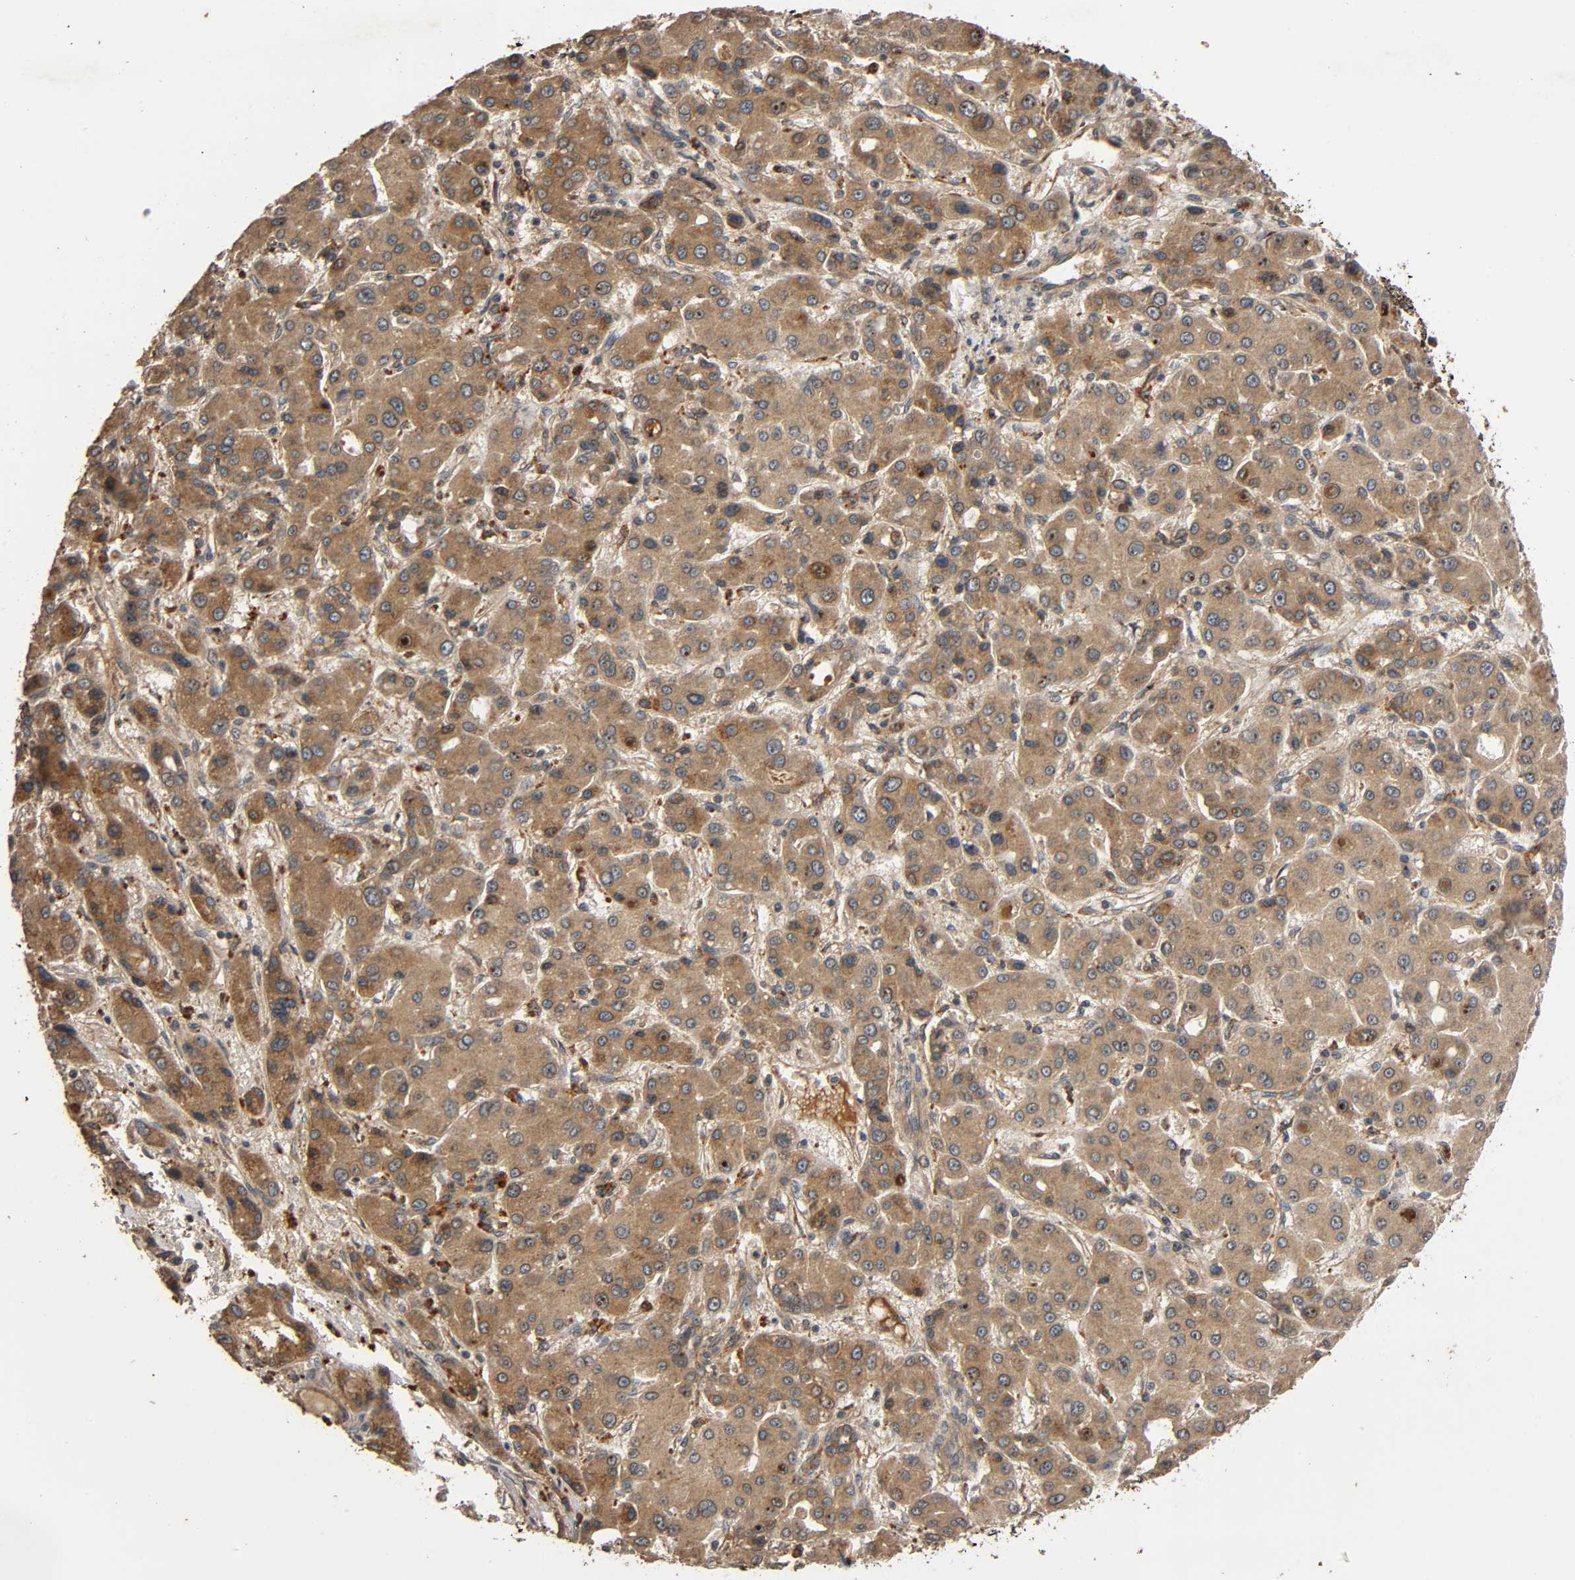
{"staining": {"intensity": "moderate", "quantity": ">75%", "location": "cytoplasmic/membranous"}, "tissue": "liver cancer", "cell_type": "Tumor cells", "image_type": "cancer", "snomed": [{"axis": "morphology", "description": "Carcinoma, Hepatocellular, NOS"}, {"axis": "topography", "description": "Liver"}], "caption": "Moderate cytoplasmic/membranous protein expression is identified in approximately >75% of tumor cells in hepatocellular carcinoma (liver). (Brightfield microscopy of DAB IHC at high magnification).", "gene": "MAP3K8", "patient": {"sex": "male", "age": 55}}